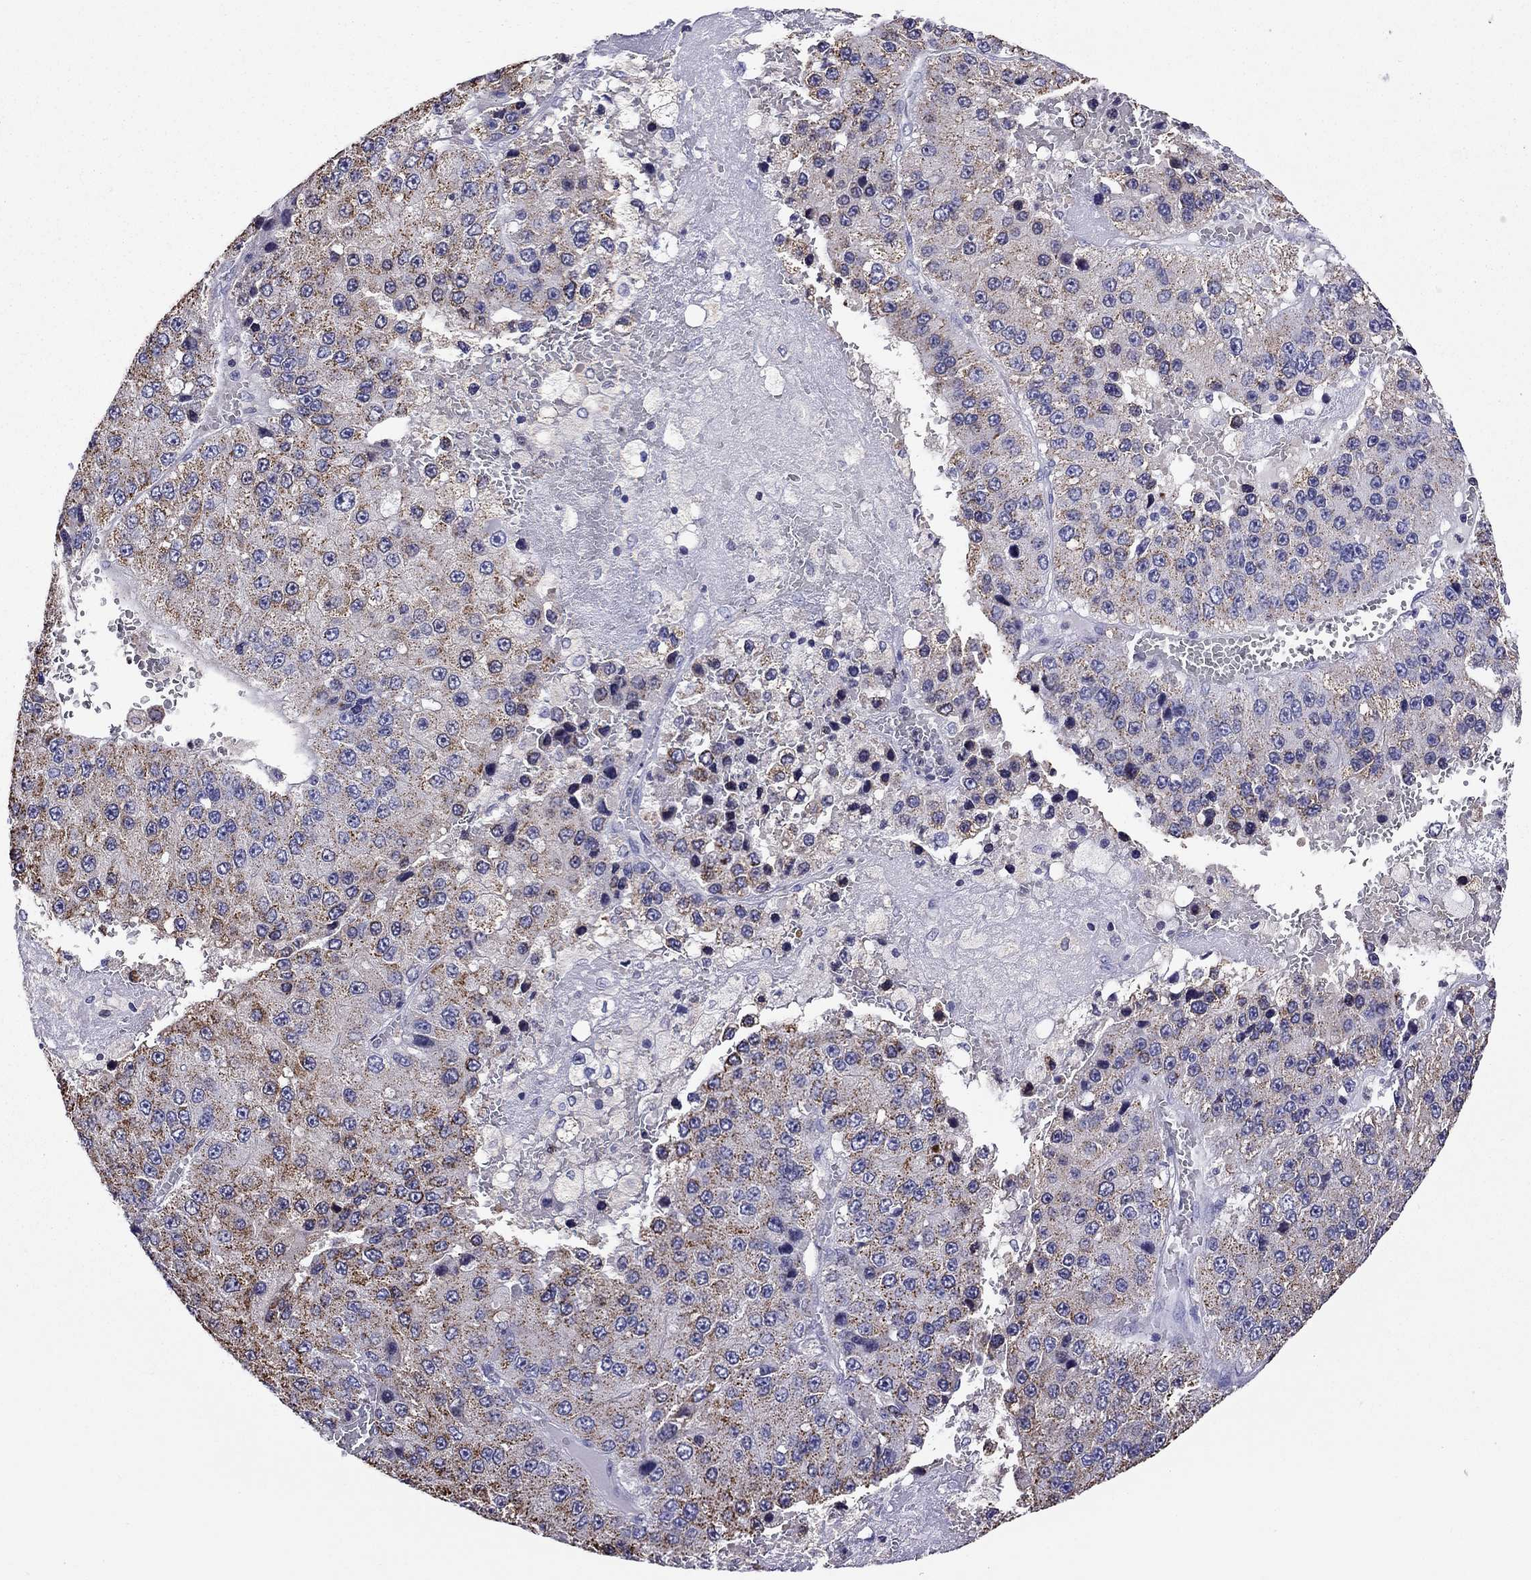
{"staining": {"intensity": "moderate", "quantity": "25%-75%", "location": "cytoplasmic/membranous"}, "tissue": "liver cancer", "cell_type": "Tumor cells", "image_type": "cancer", "snomed": [{"axis": "morphology", "description": "Carcinoma, Hepatocellular, NOS"}, {"axis": "topography", "description": "Liver"}], "caption": "Protein staining exhibits moderate cytoplasmic/membranous expression in about 25%-75% of tumor cells in liver hepatocellular carcinoma. (DAB = brown stain, brightfield microscopy at high magnification).", "gene": "SCG2", "patient": {"sex": "female", "age": 73}}